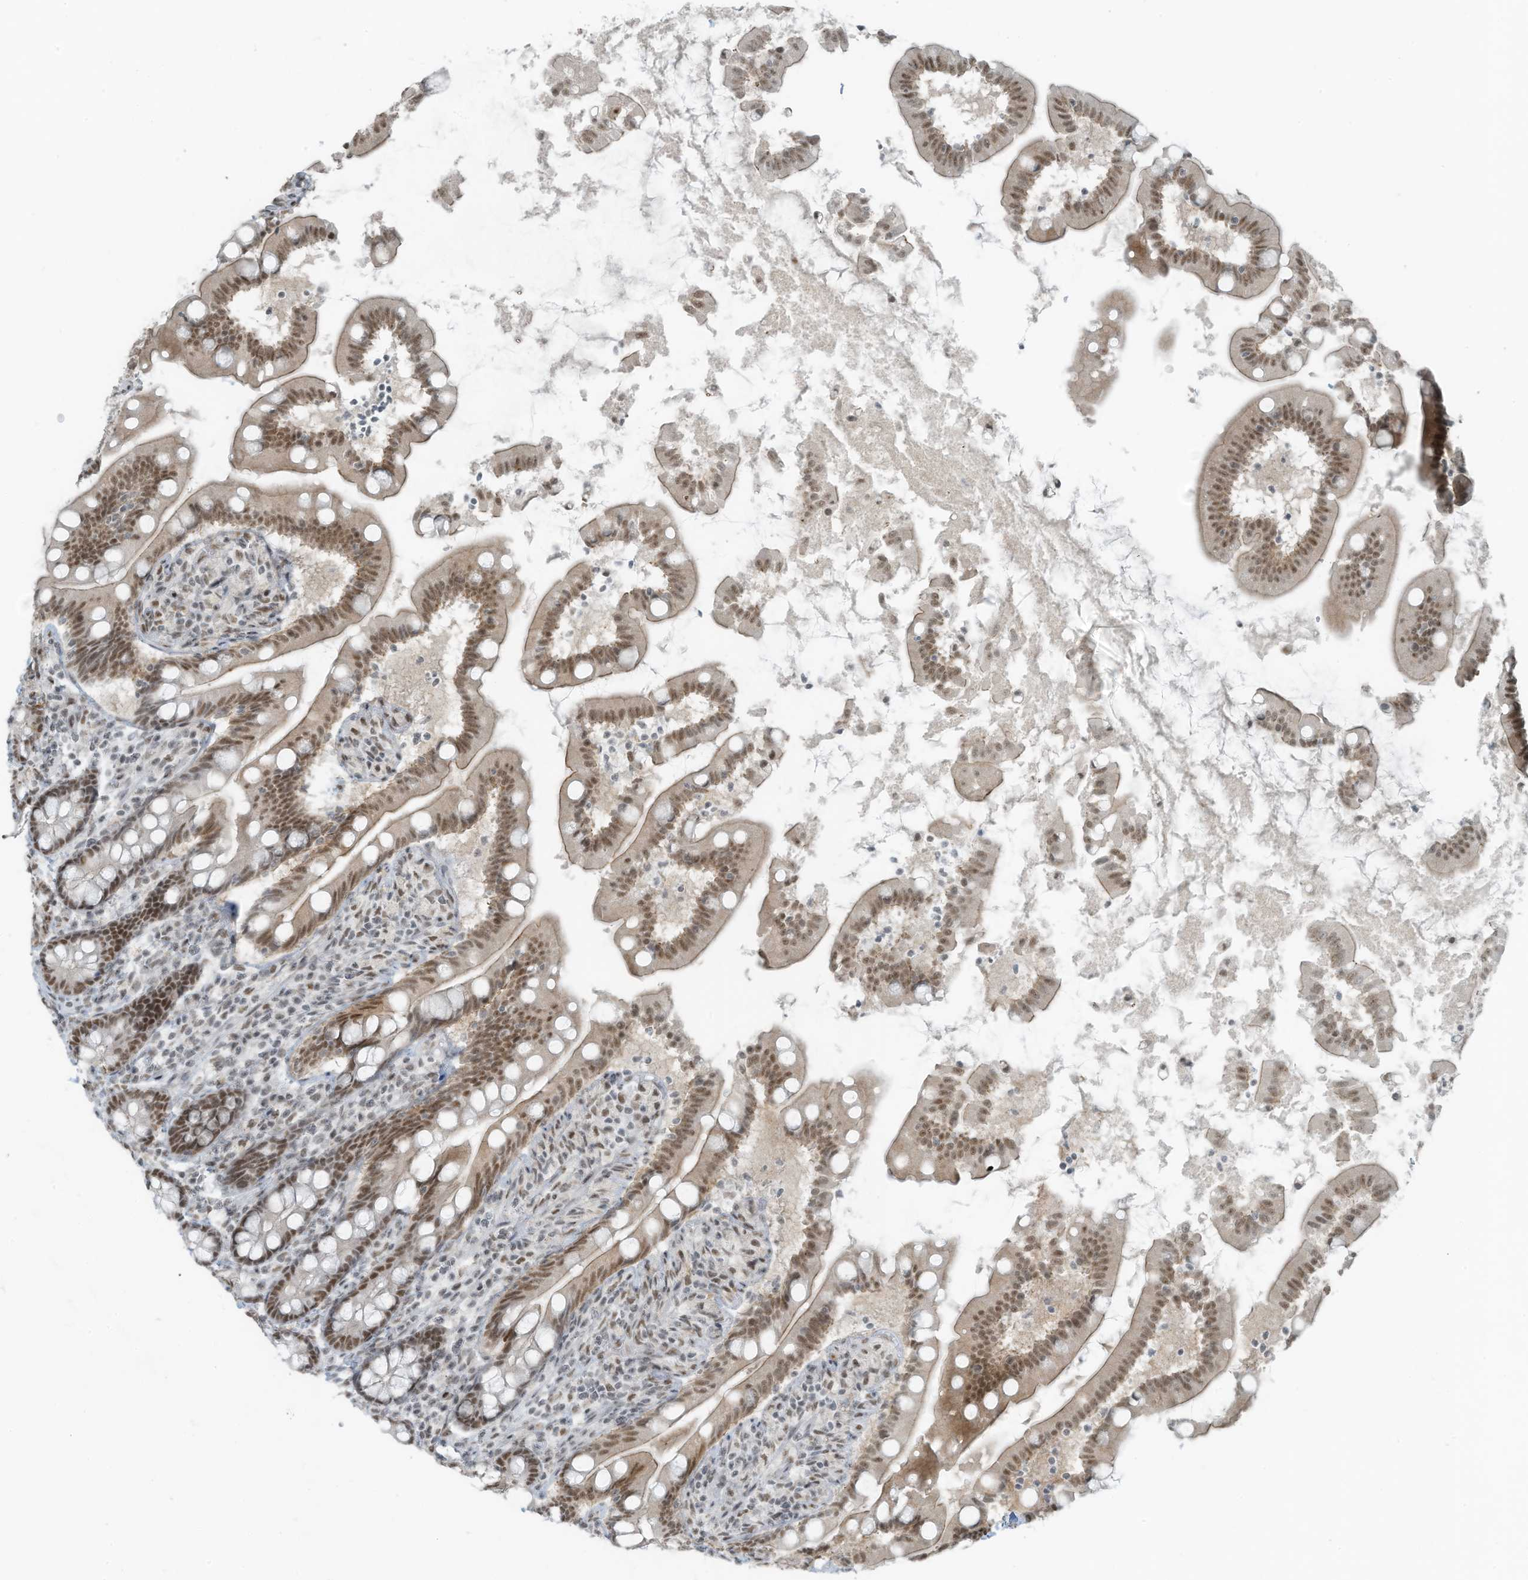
{"staining": {"intensity": "moderate", "quantity": ">75%", "location": "nuclear"}, "tissue": "small intestine", "cell_type": "Glandular cells", "image_type": "normal", "snomed": [{"axis": "morphology", "description": "Normal tissue, NOS"}, {"axis": "topography", "description": "Small intestine"}], "caption": "Protein staining of unremarkable small intestine demonstrates moderate nuclear positivity in approximately >75% of glandular cells.", "gene": "WRNIP1", "patient": {"sex": "female", "age": 64}}